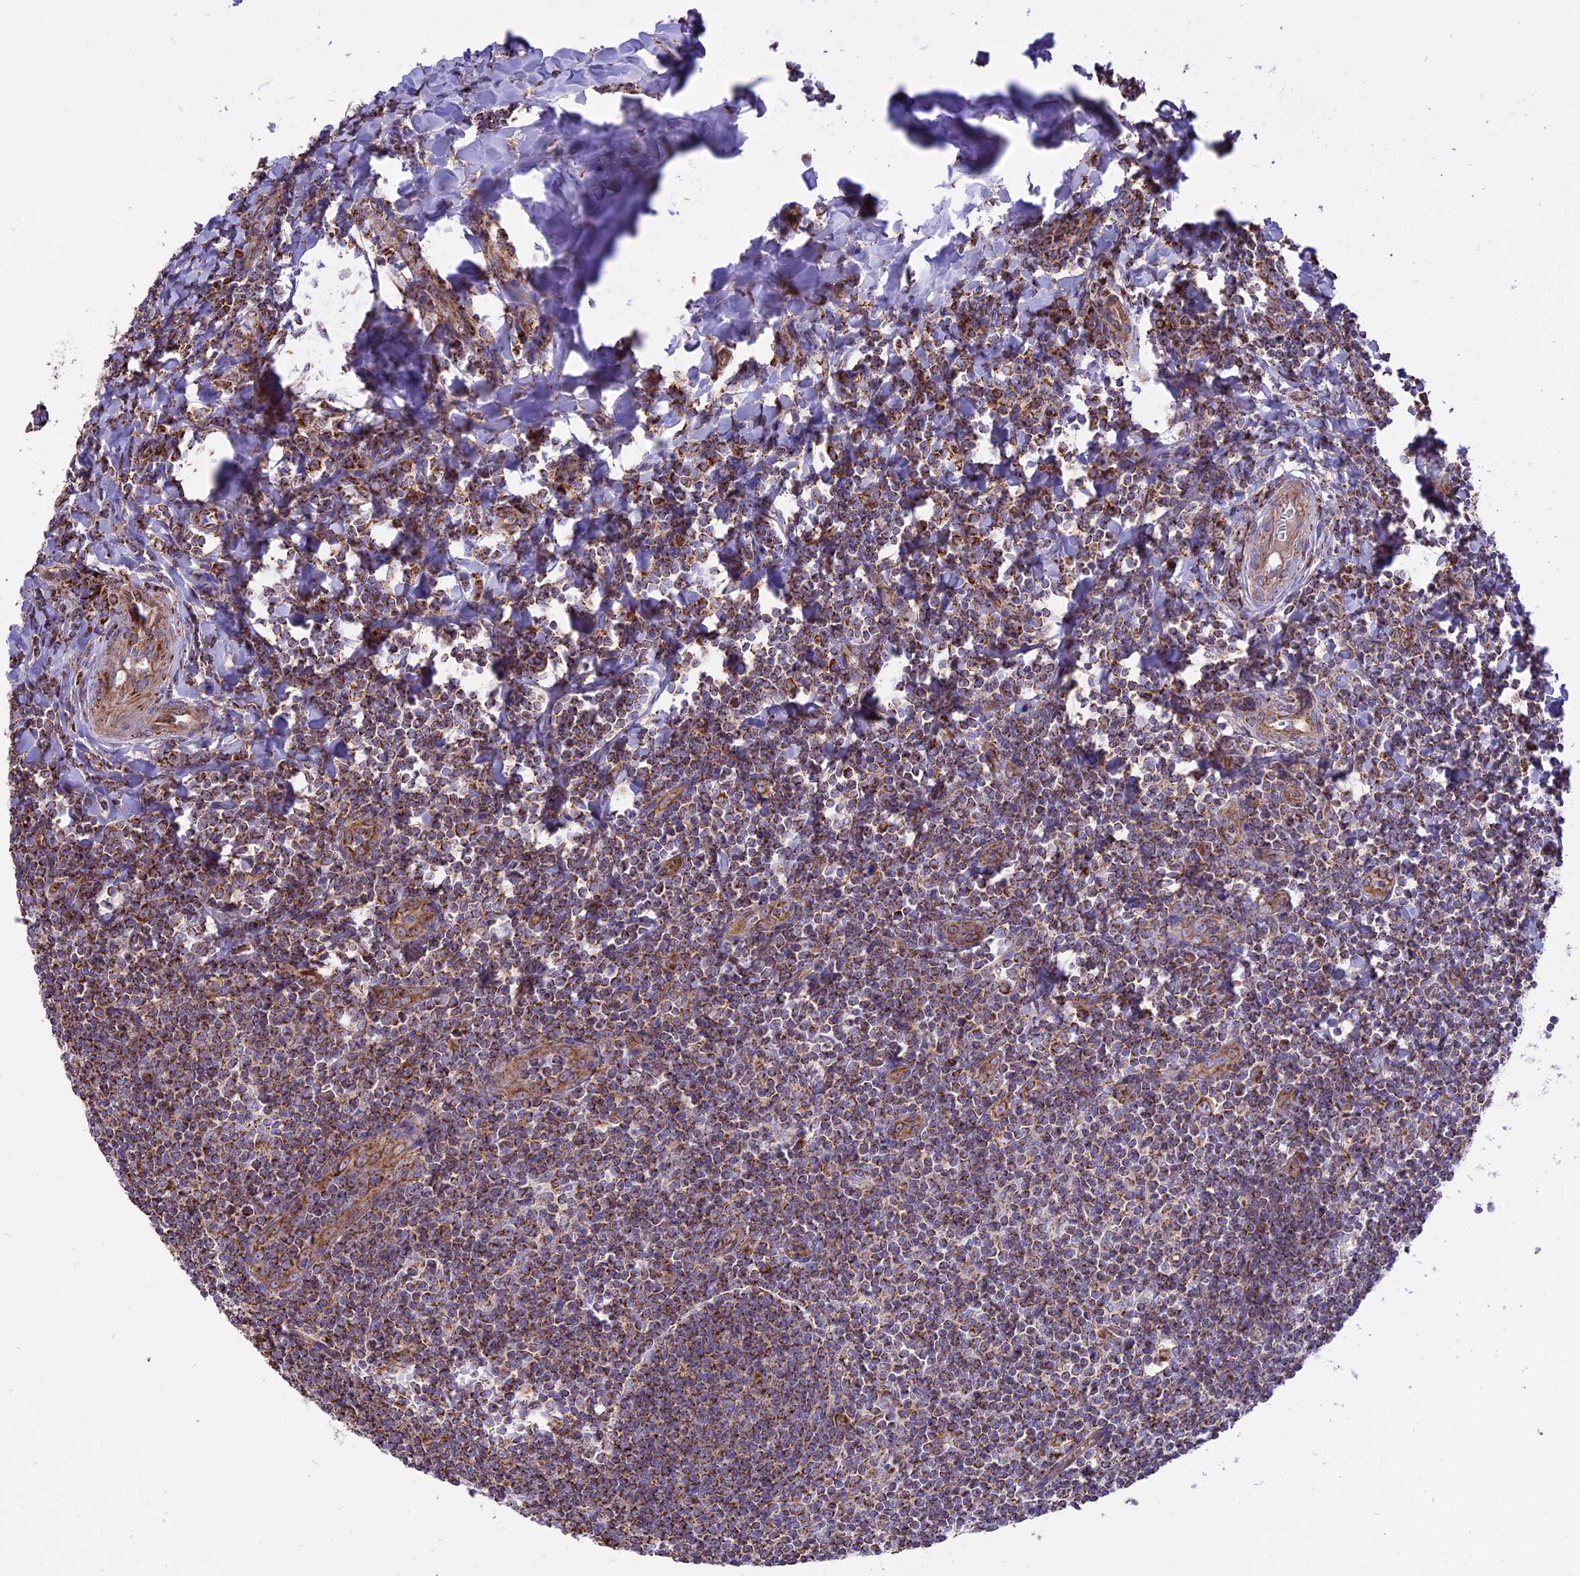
{"staining": {"intensity": "strong", "quantity": "25%-75%", "location": "cytoplasmic/membranous"}, "tissue": "tonsil", "cell_type": "Germinal center cells", "image_type": "normal", "snomed": [{"axis": "morphology", "description": "Normal tissue, NOS"}, {"axis": "topography", "description": "Tonsil"}], "caption": "Brown immunohistochemical staining in normal human tonsil demonstrates strong cytoplasmic/membranous positivity in approximately 25%-75% of germinal center cells.", "gene": "TTC4", "patient": {"sex": "male", "age": 27}}